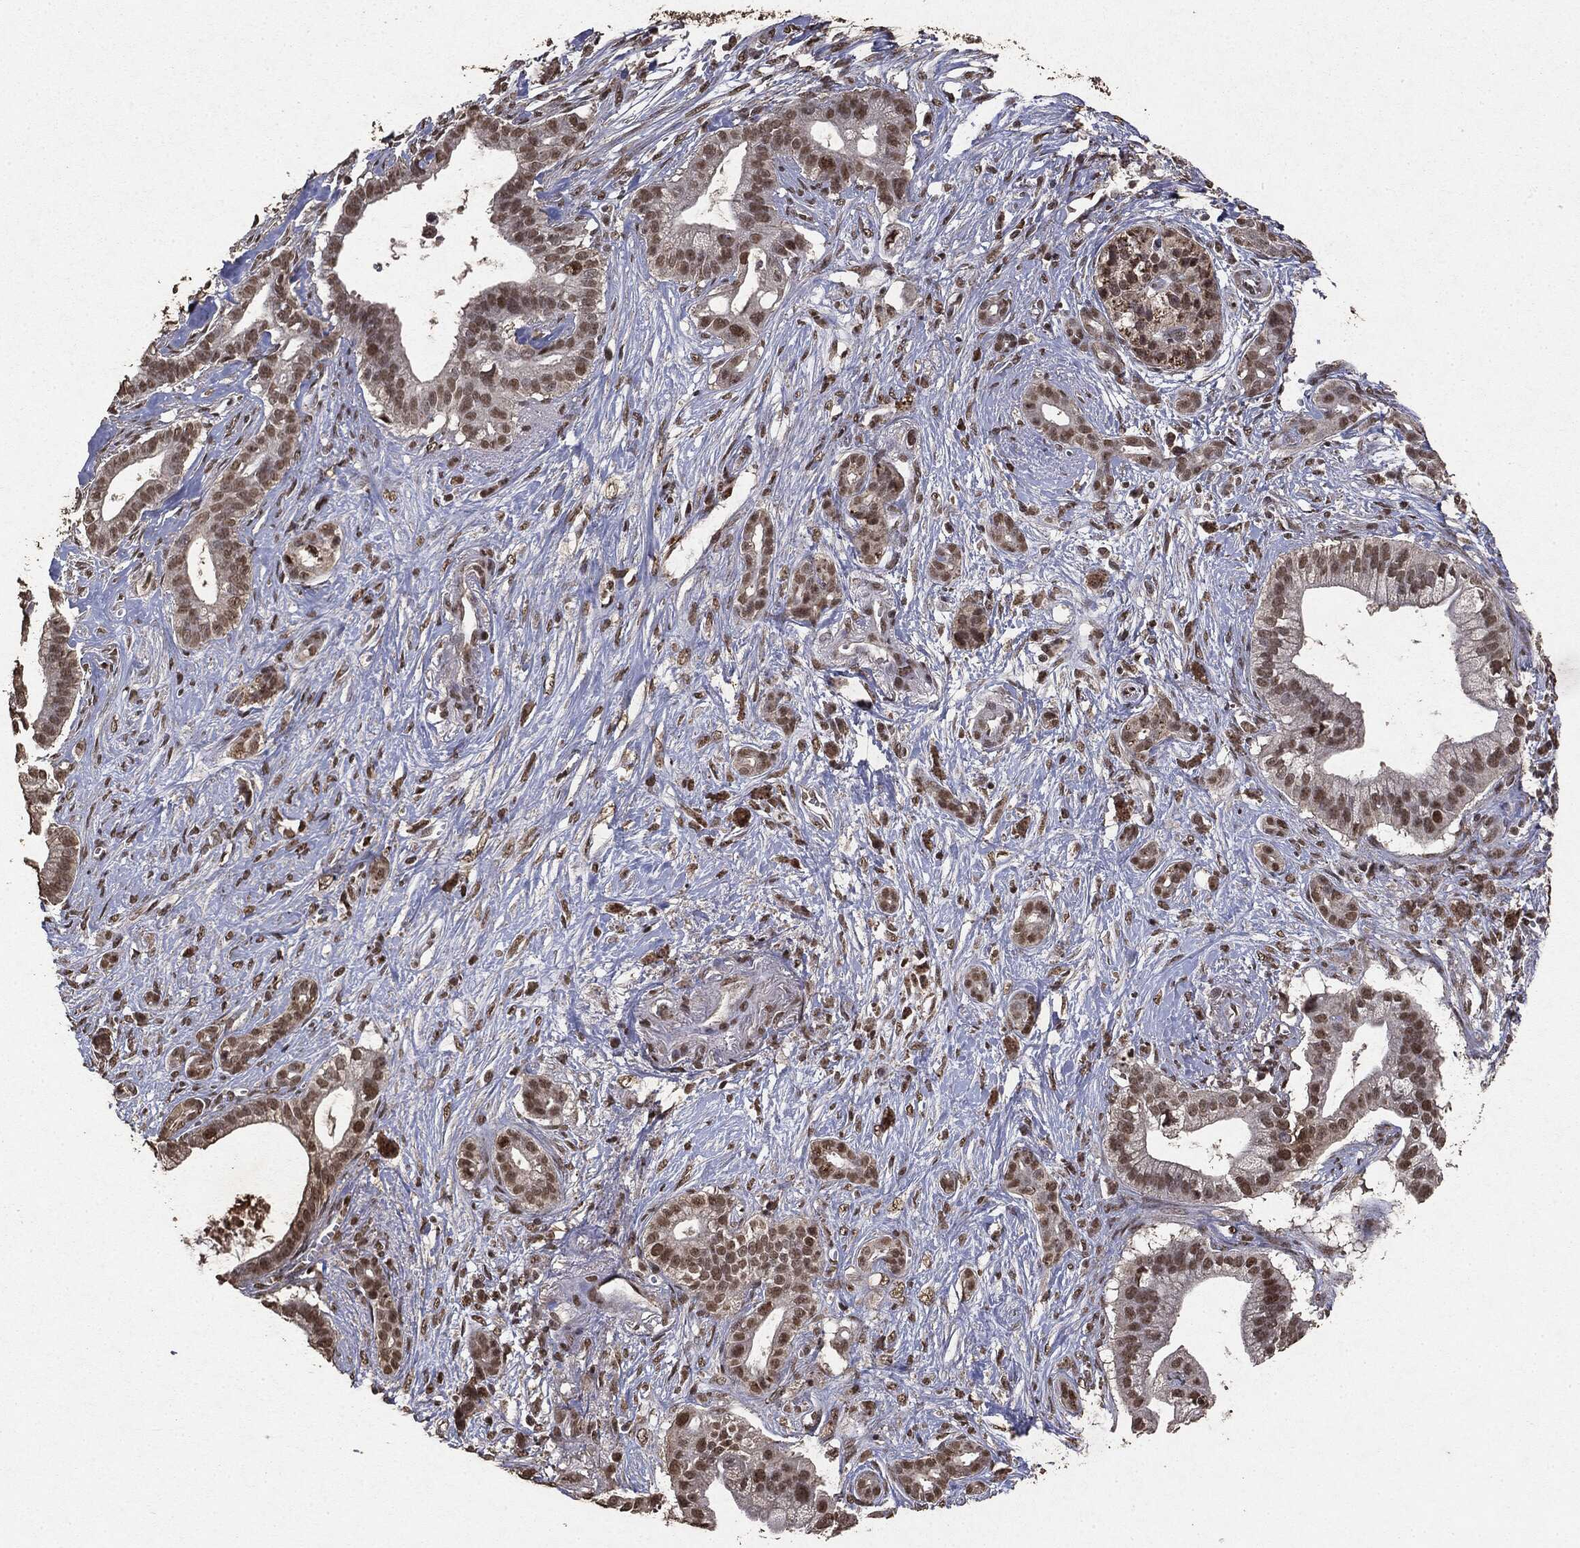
{"staining": {"intensity": "moderate", "quantity": ">75%", "location": "nuclear"}, "tissue": "pancreatic cancer", "cell_type": "Tumor cells", "image_type": "cancer", "snomed": [{"axis": "morphology", "description": "Adenocarcinoma, NOS"}, {"axis": "topography", "description": "Pancreas"}], "caption": "Immunohistochemistry of human pancreatic adenocarcinoma shows medium levels of moderate nuclear staining in approximately >75% of tumor cells. Ihc stains the protein of interest in brown and the nuclei are stained blue.", "gene": "RAD18", "patient": {"sex": "male", "age": 61}}